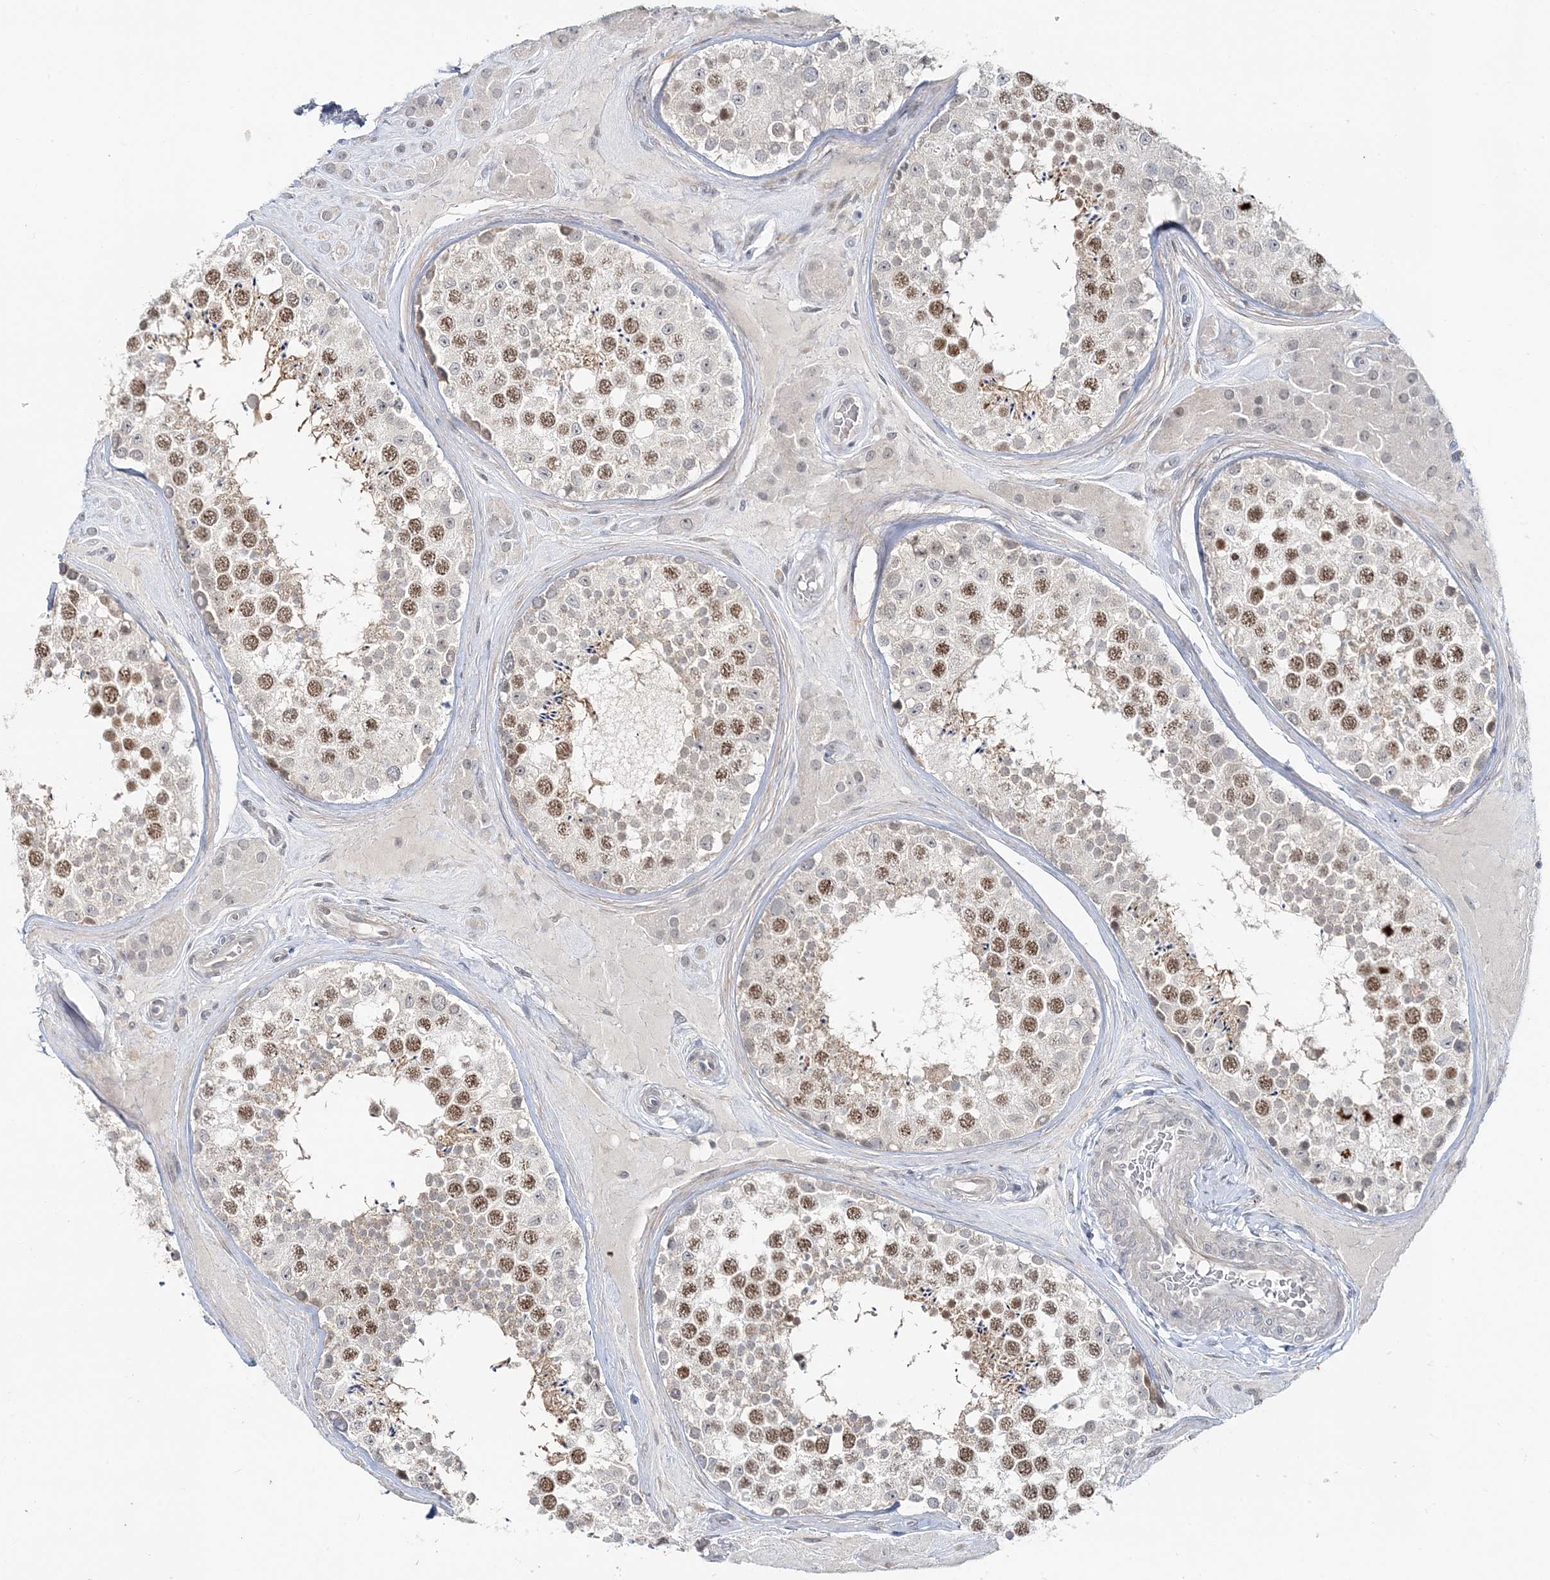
{"staining": {"intensity": "moderate", "quantity": "25%-75%", "location": "nuclear"}, "tissue": "testis", "cell_type": "Cells in seminiferous ducts", "image_type": "normal", "snomed": [{"axis": "morphology", "description": "Normal tissue, NOS"}, {"axis": "topography", "description": "Testis"}], "caption": "IHC image of unremarkable human testis stained for a protein (brown), which demonstrates medium levels of moderate nuclear expression in approximately 25%-75% of cells in seminiferous ducts.", "gene": "LEXM", "patient": {"sex": "male", "age": 46}}